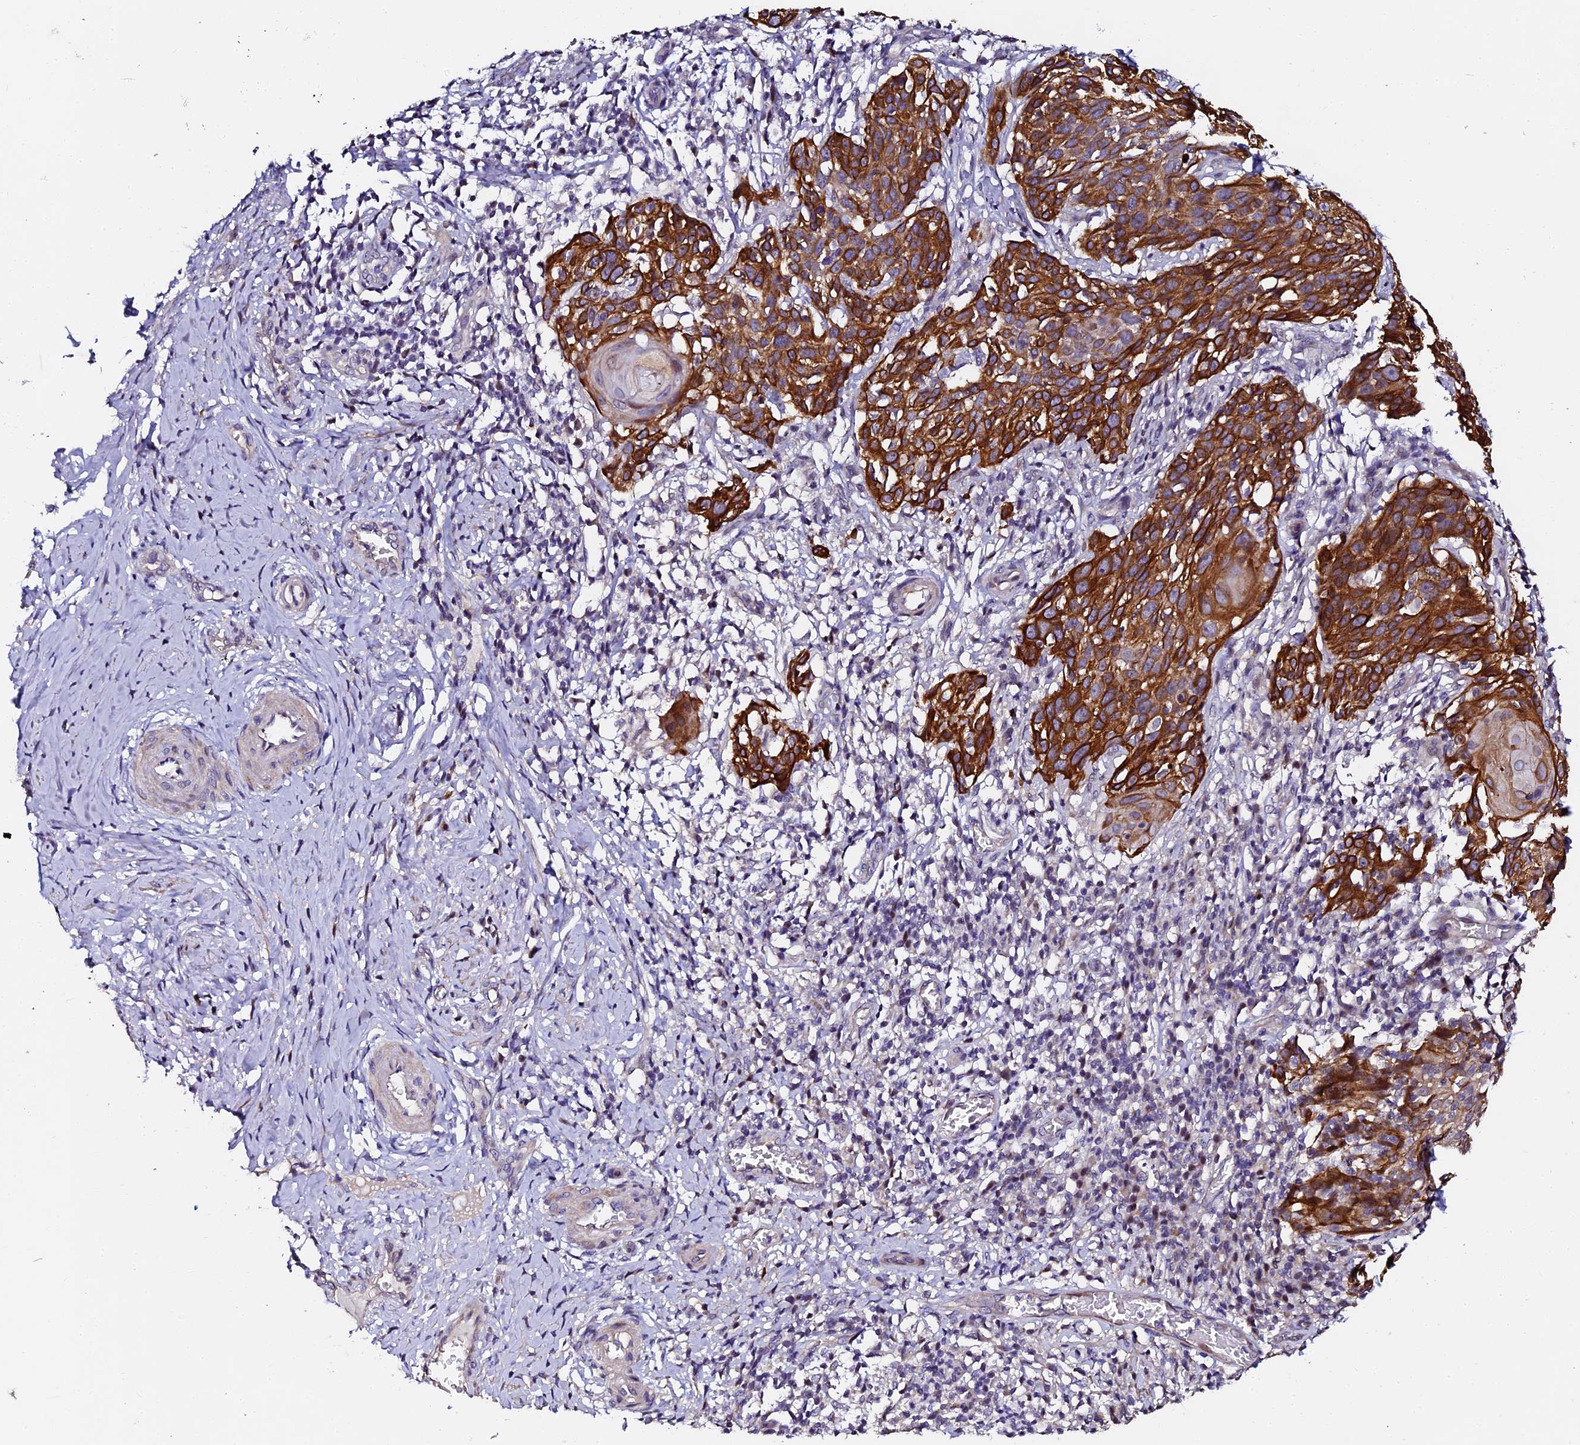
{"staining": {"intensity": "strong", "quantity": "25%-75%", "location": "cytoplasmic/membranous"}, "tissue": "cervical cancer", "cell_type": "Tumor cells", "image_type": "cancer", "snomed": [{"axis": "morphology", "description": "Squamous cell carcinoma, NOS"}, {"axis": "topography", "description": "Cervix"}], "caption": "Immunohistochemistry (IHC) of human squamous cell carcinoma (cervical) exhibits high levels of strong cytoplasmic/membranous expression in about 25%-75% of tumor cells.", "gene": "GPN3", "patient": {"sex": "female", "age": 50}}